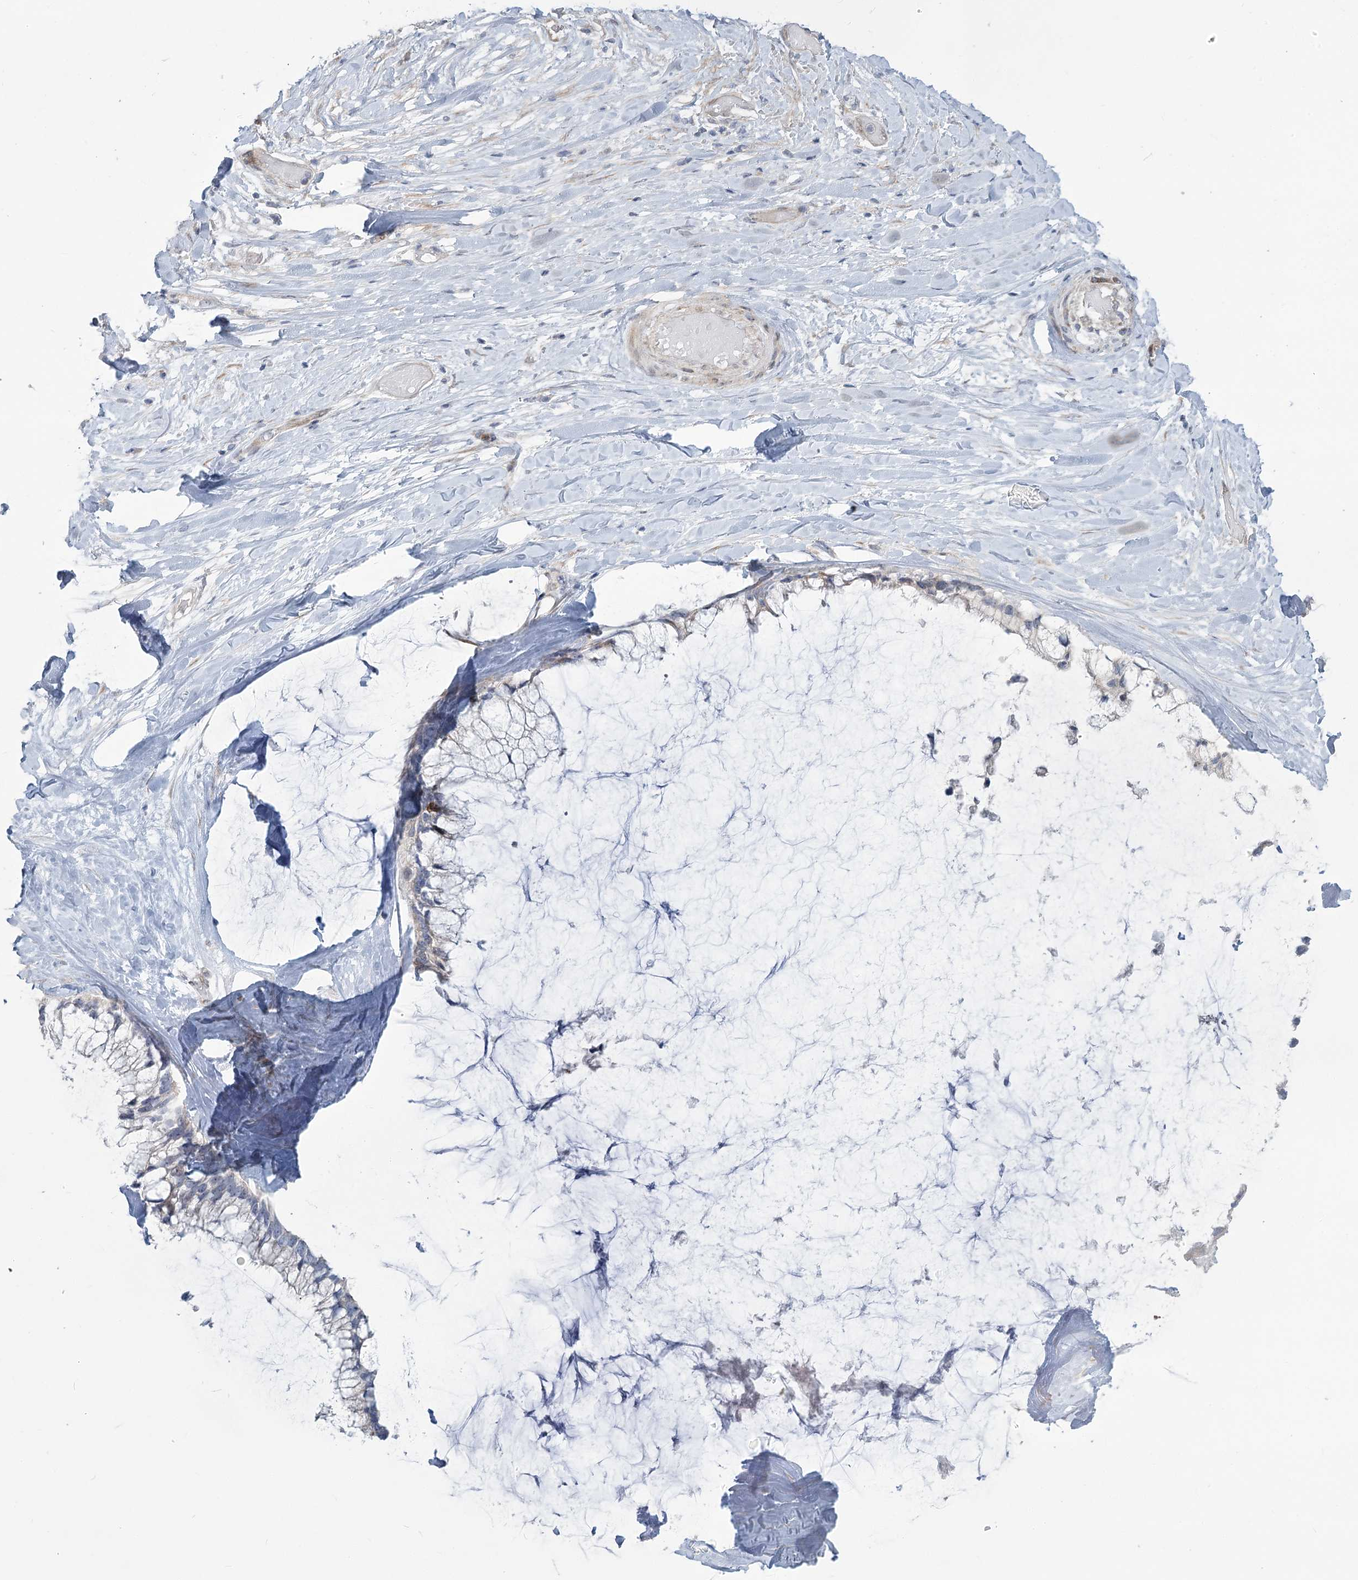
{"staining": {"intensity": "negative", "quantity": "none", "location": "none"}, "tissue": "ovarian cancer", "cell_type": "Tumor cells", "image_type": "cancer", "snomed": [{"axis": "morphology", "description": "Cystadenocarcinoma, mucinous, NOS"}, {"axis": "topography", "description": "Ovary"}], "caption": "Ovarian cancer was stained to show a protein in brown. There is no significant expression in tumor cells.", "gene": "ABITRAM", "patient": {"sex": "female", "age": 39}}